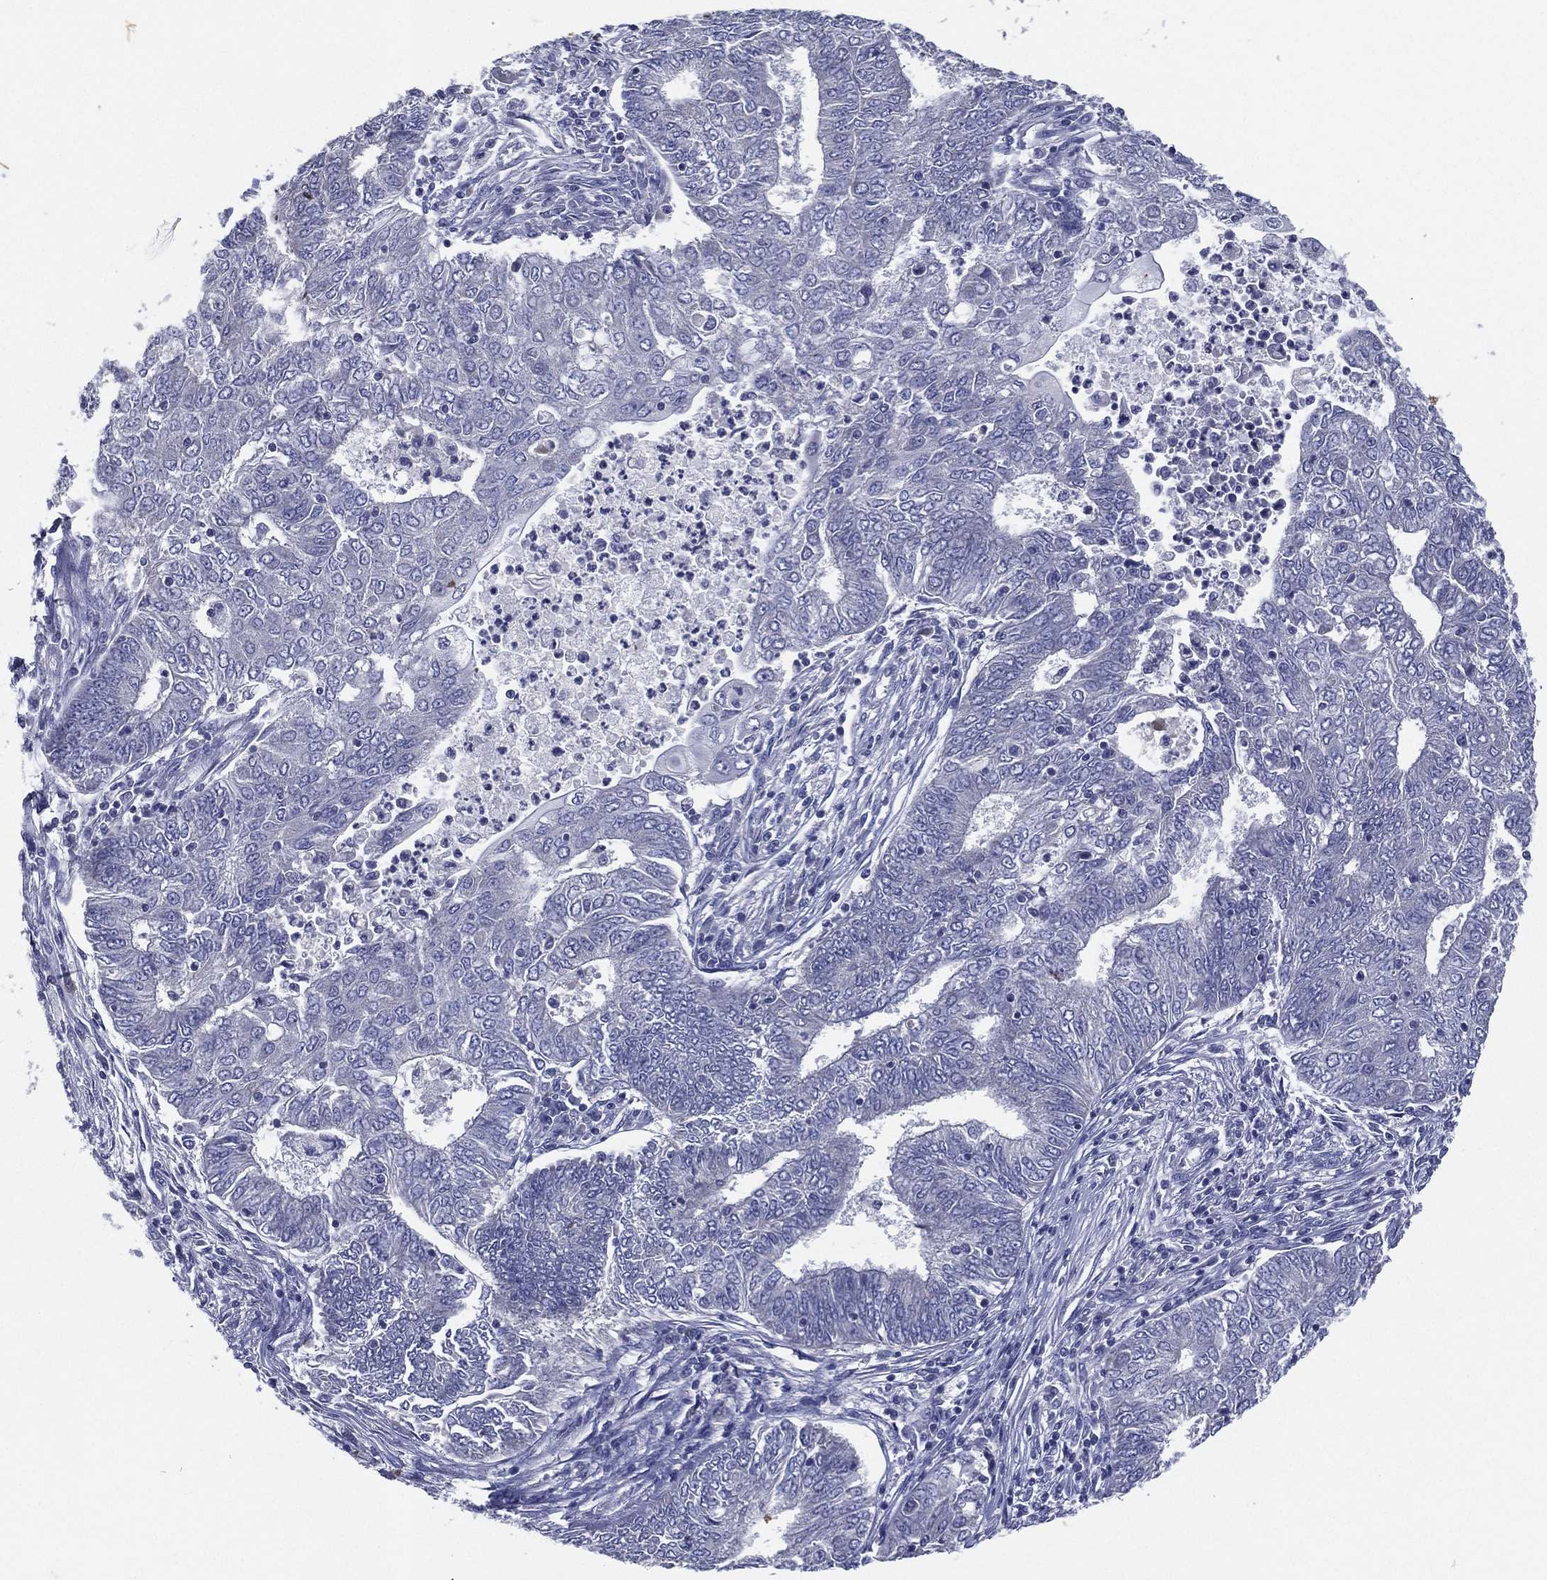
{"staining": {"intensity": "negative", "quantity": "none", "location": "none"}, "tissue": "endometrial cancer", "cell_type": "Tumor cells", "image_type": "cancer", "snomed": [{"axis": "morphology", "description": "Adenocarcinoma, NOS"}, {"axis": "topography", "description": "Endometrium"}], "caption": "This is an immunohistochemistry (IHC) image of human endometrial cancer. There is no positivity in tumor cells.", "gene": "SLC13A4", "patient": {"sex": "female", "age": 62}}